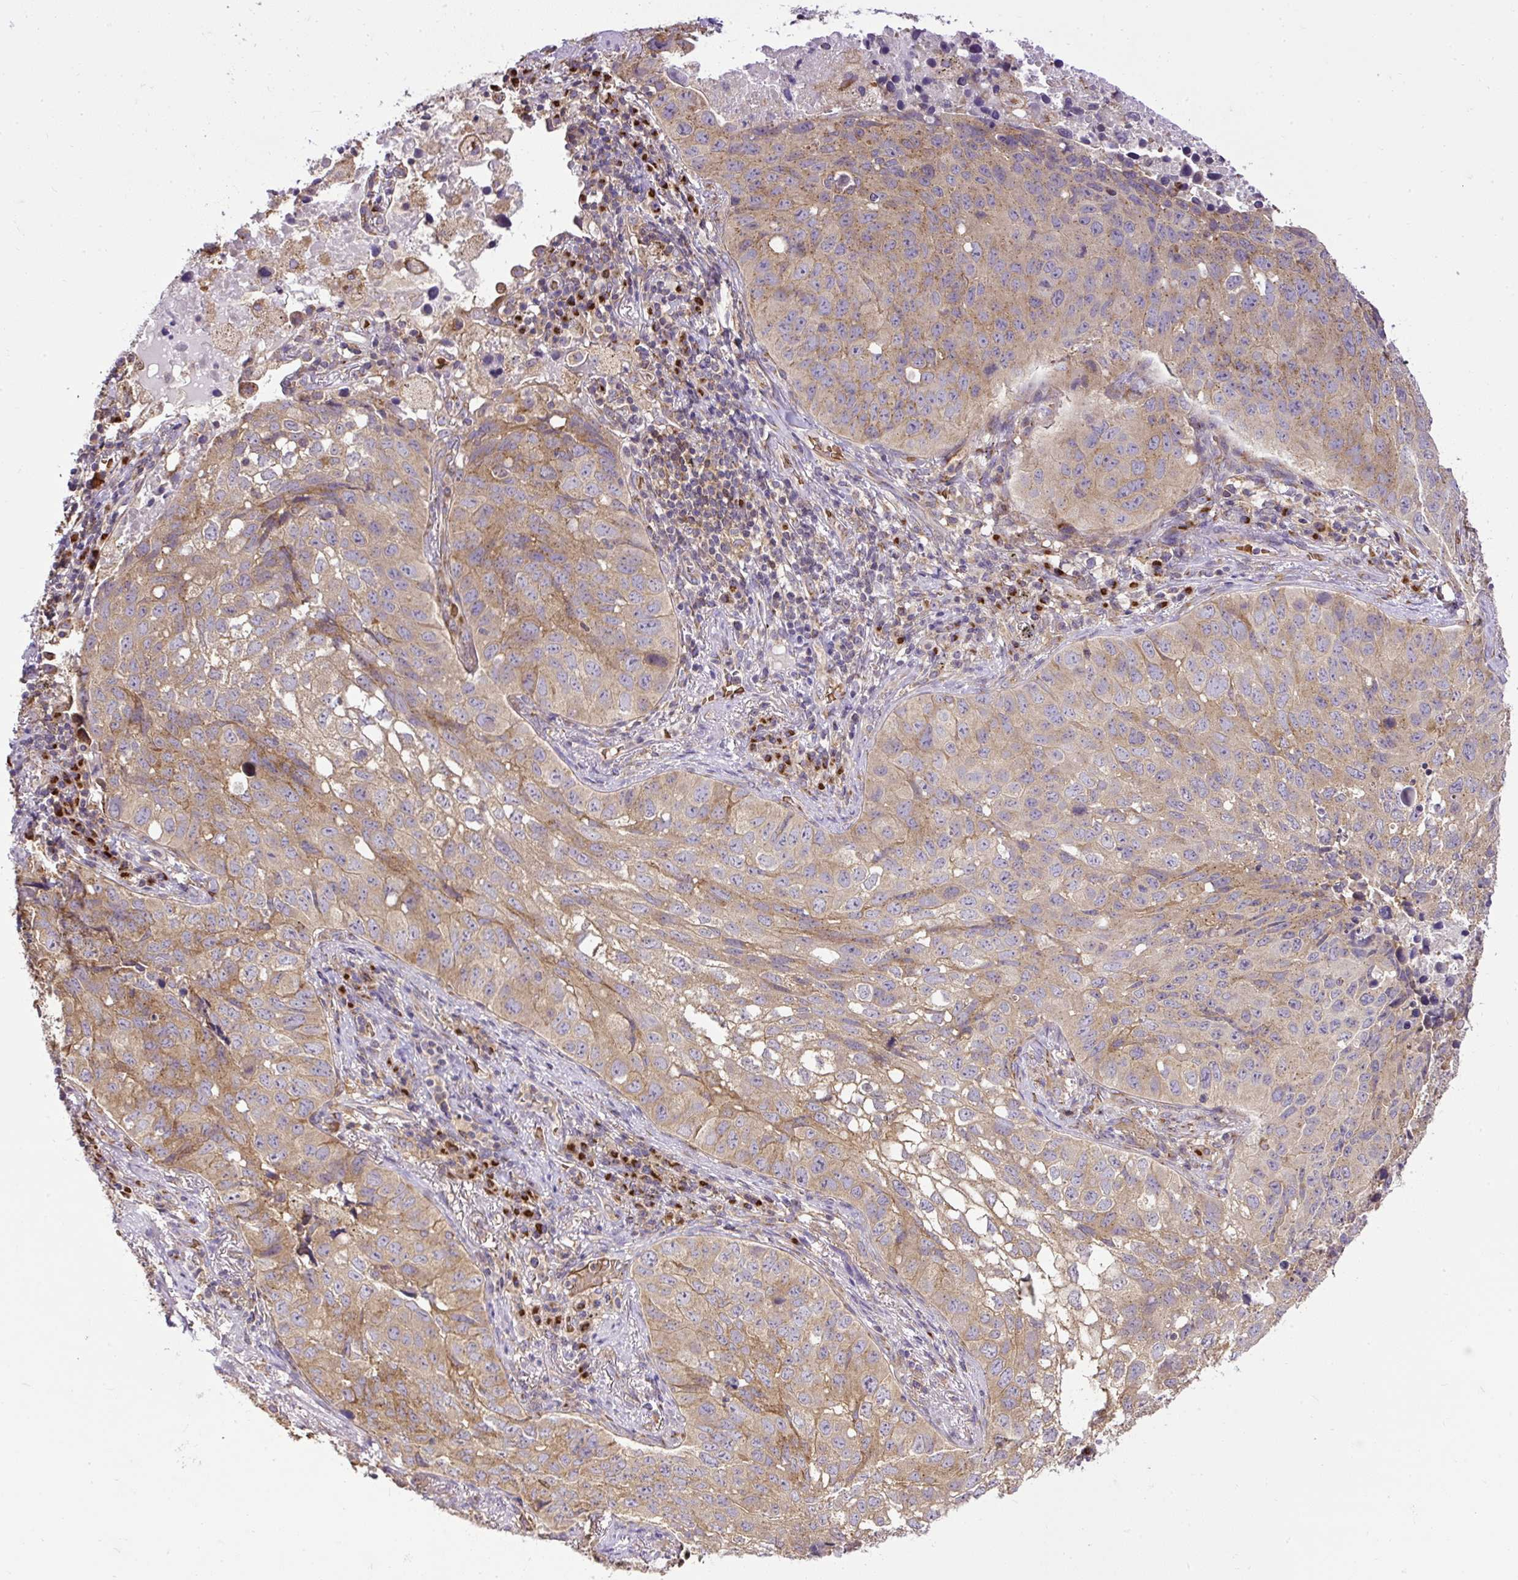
{"staining": {"intensity": "moderate", "quantity": ">75%", "location": "cytoplasmic/membranous"}, "tissue": "lung cancer", "cell_type": "Tumor cells", "image_type": "cancer", "snomed": [{"axis": "morphology", "description": "Squamous cell carcinoma, NOS"}, {"axis": "topography", "description": "Lung"}], "caption": "Immunohistochemistry (DAB) staining of lung squamous cell carcinoma displays moderate cytoplasmic/membranous protein staining in about >75% of tumor cells. The protein of interest is stained brown, and the nuclei are stained in blue (DAB IHC with brightfield microscopy, high magnification).", "gene": "SMC4", "patient": {"sex": "male", "age": 60}}